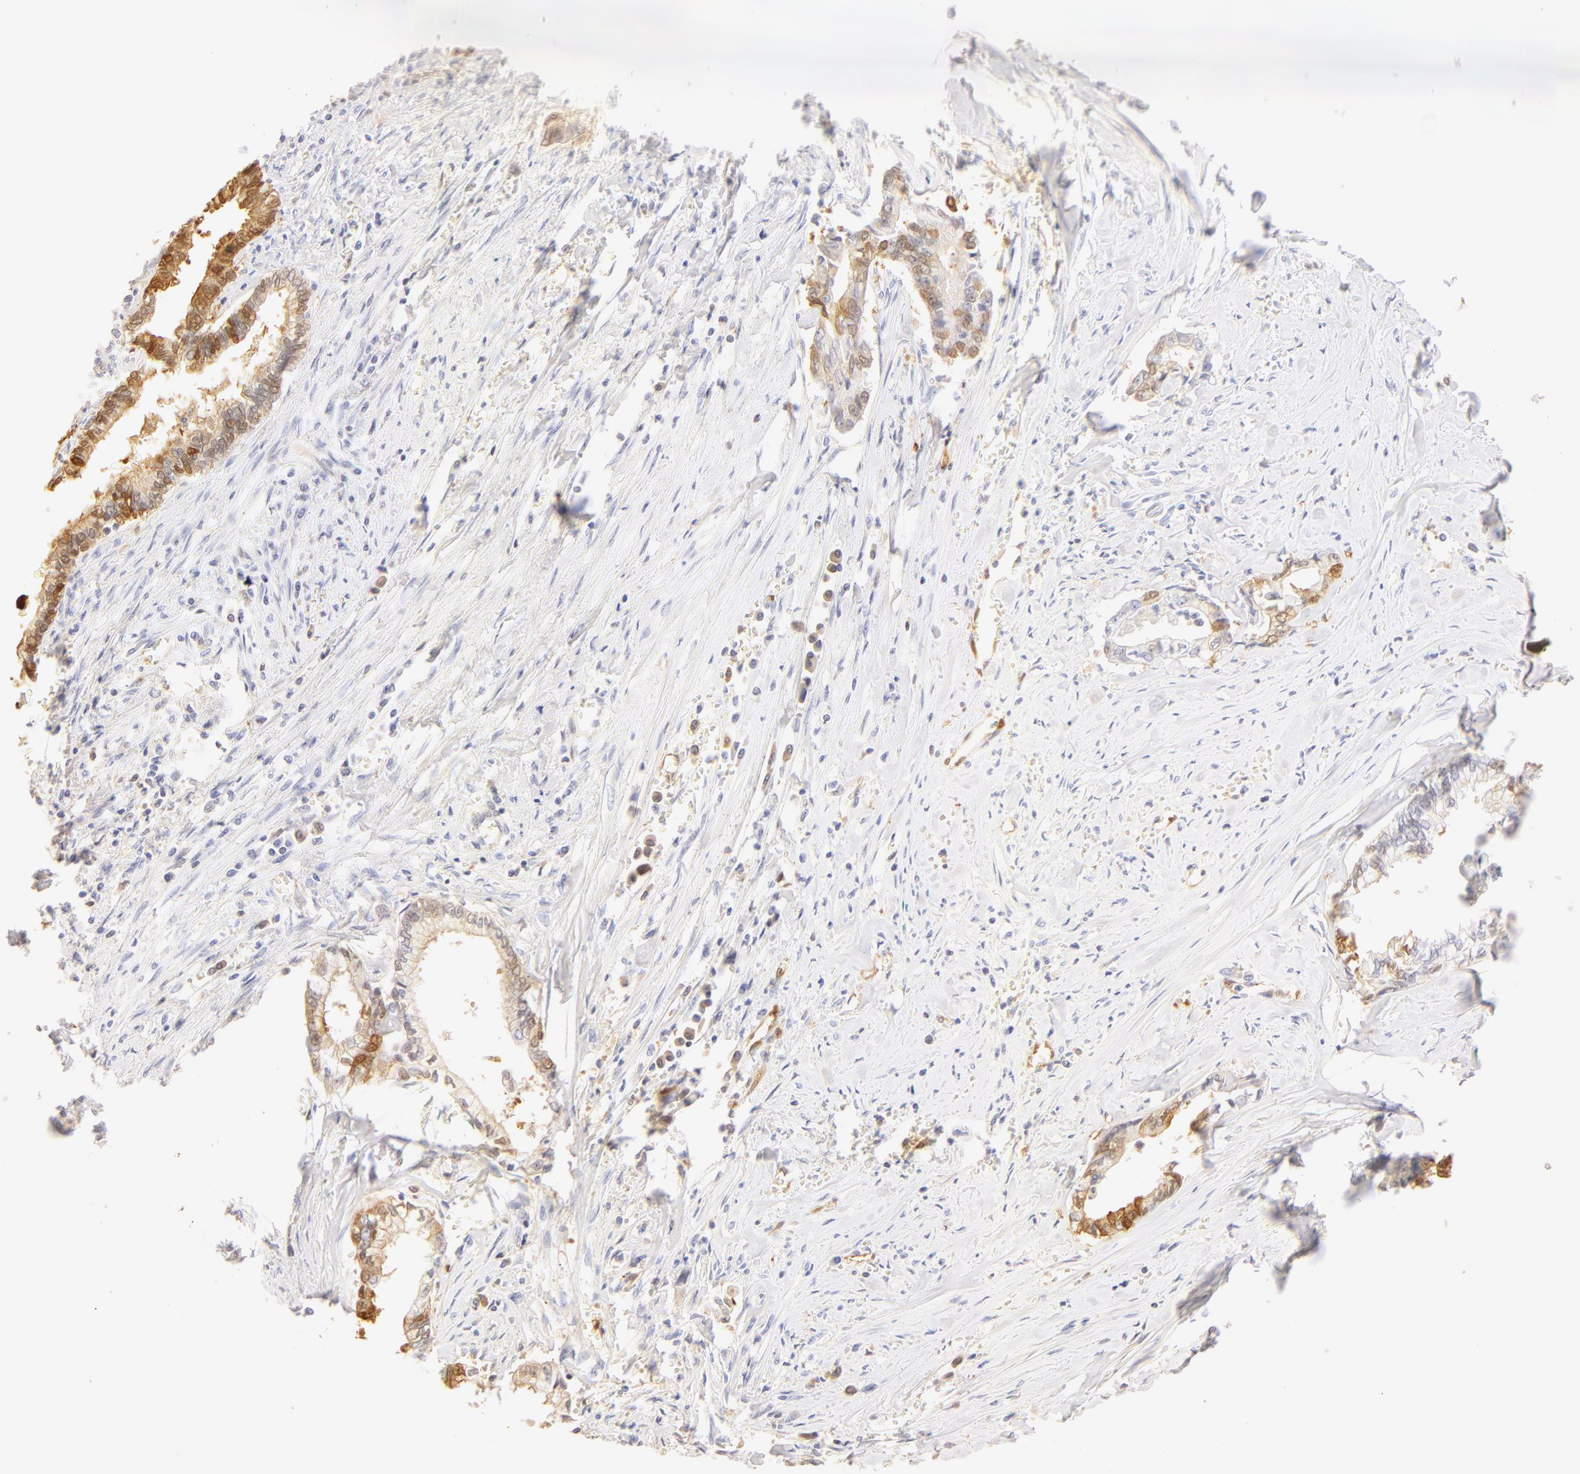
{"staining": {"intensity": "moderate", "quantity": ">75%", "location": "cytoplasmic/membranous,nuclear"}, "tissue": "liver cancer", "cell_type": "Tumor cells", "image_type": "cancer", "snomed": [{"axis": "morphology", "description": "Cholangiocarcinoma"}, {"axis": "topography", "description": "Liver"}], "caption": "High-power microscopy captured an immunohistochemistry photomicrograph of cholangiocarcinoma (liver), revealing moderate cytoplasmic/membranous and nuclear expression in about >75% of tumor cells.", "gene": "CA2", "patient": {"sex": "male", "age": 57}}